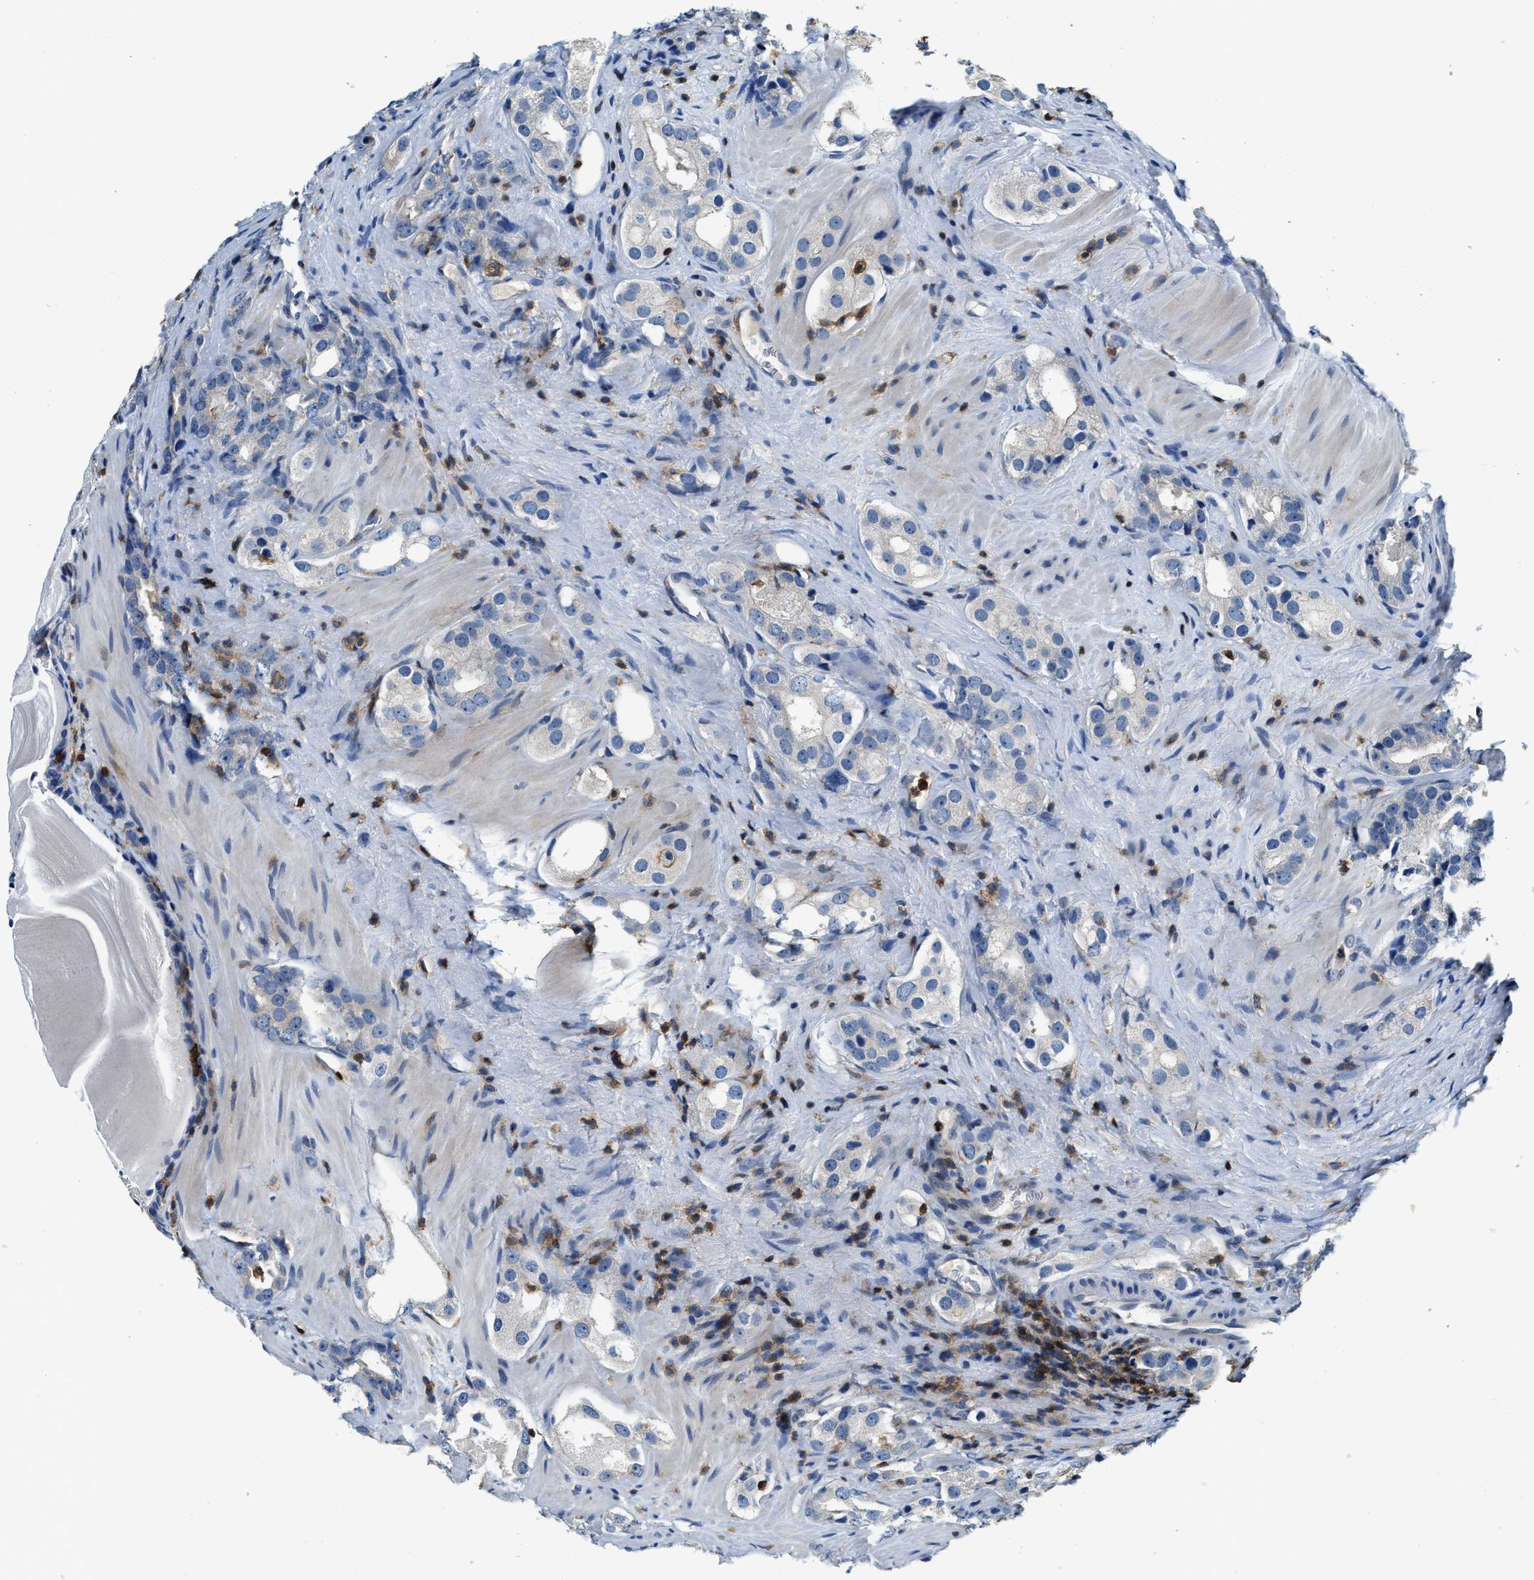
{"staining": {"intensity": "negative", "quantity": "none", "location": "none"}, "tissue": "prostate cancer", "cell_type": "Tumor cells", "image_type": "cancer", "snomed": [{"axis": "morphology", "description": "Adenocarcinoma, High grade"}, {"axis": "topography", "description": "Prostate"}], "caption": "Tumor cells show no significant positivity in prostate cancer (adenocarcinoma (high-grade)).", "gene": "MYO1G", "patient": {"sex": "male", "age": 63}}